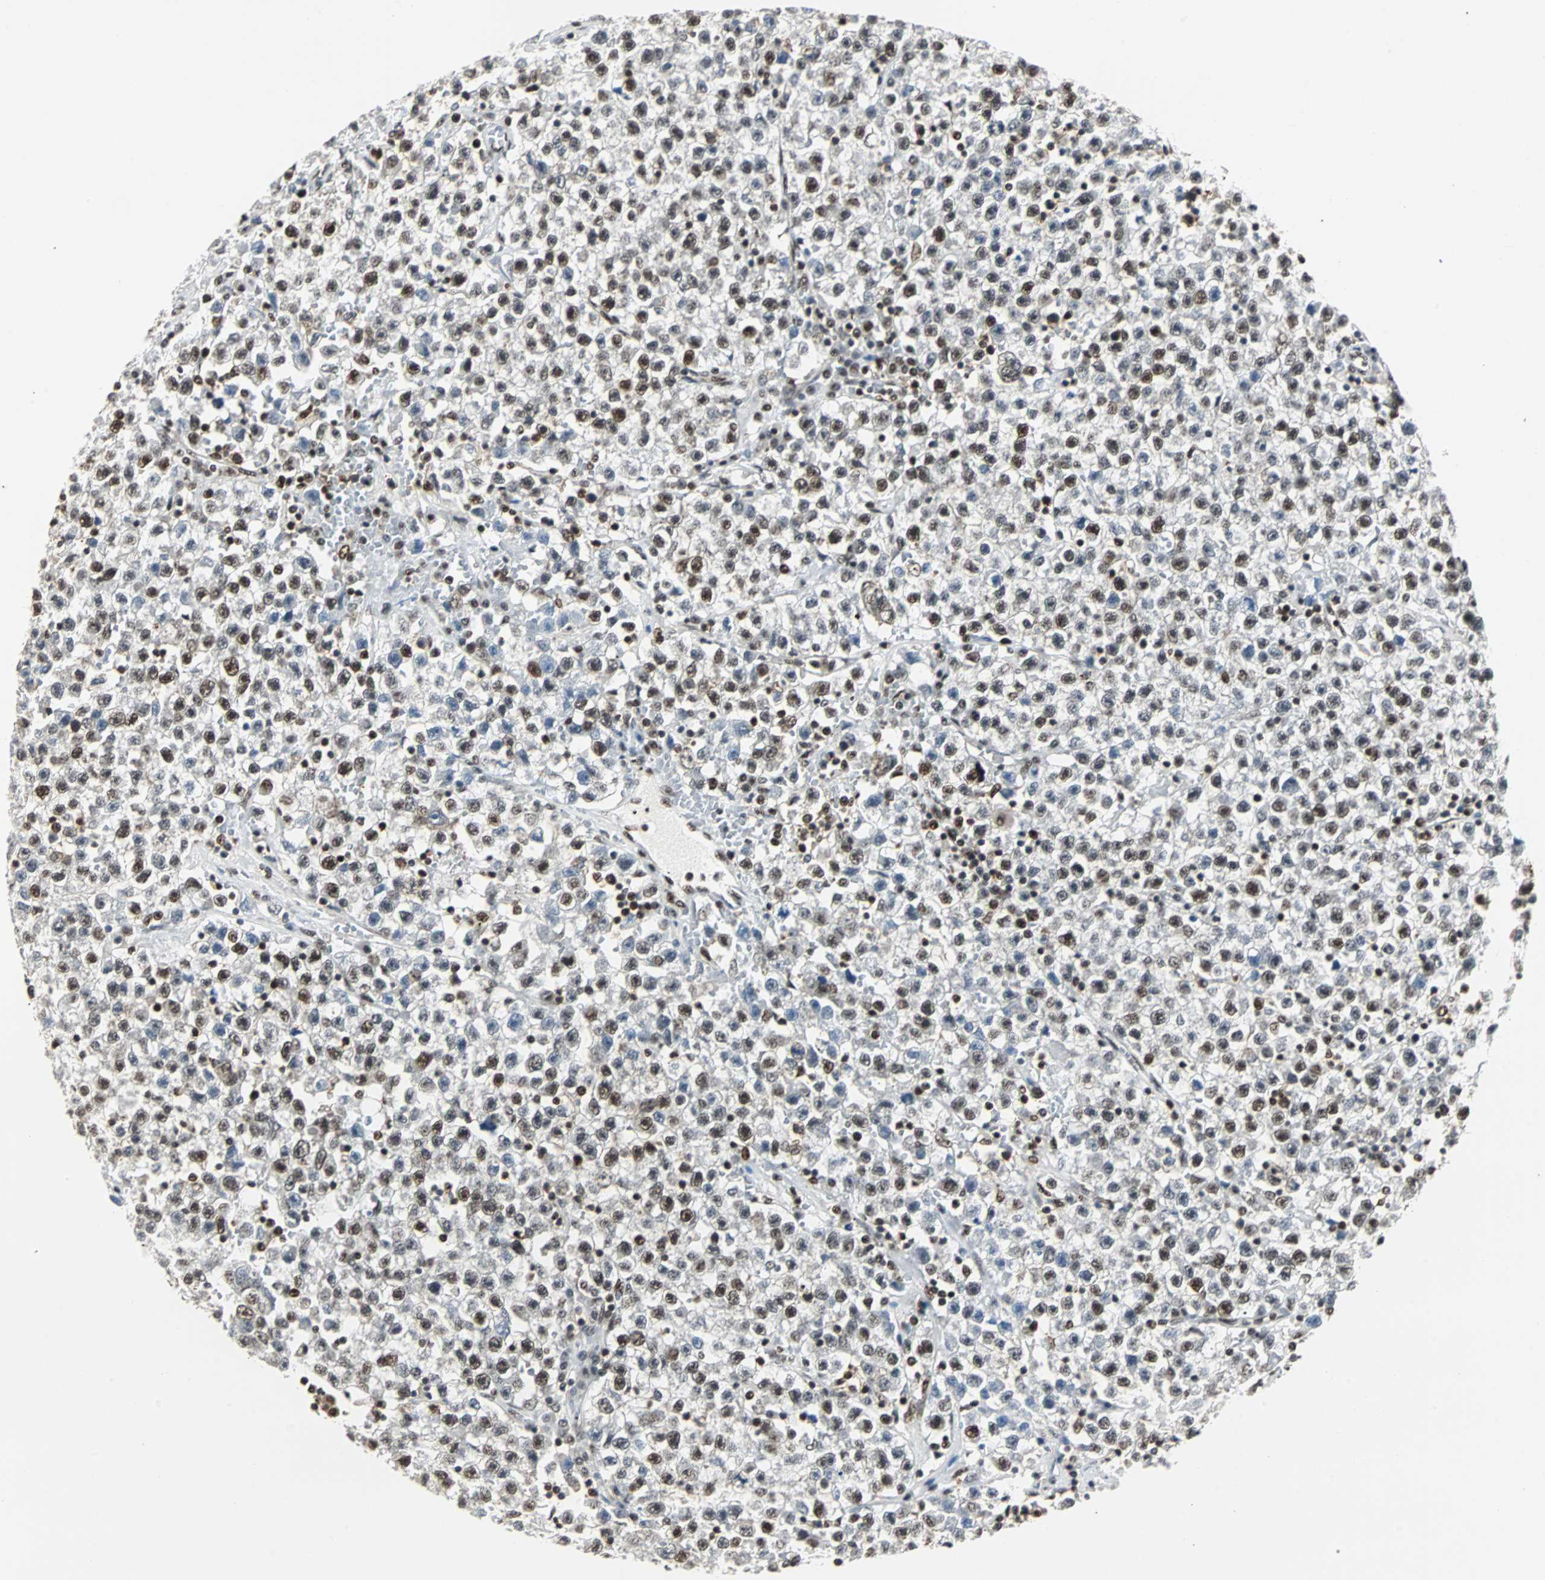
{"staining": {"intensity": "strong", "quantity": "25%-75%", "location": "nuclear"}, "tissue": "testis cancer", "cell_type": "Tumor cells", "image_type": "cancer", "snomed": [{"axis": "morphology", "description": "Seminoma, NOS"}, {"axis": "topography", "description": "Testis"}], "caption": "Immunohistochemistry histopathology image of human testis seminoma stained for a protein (brown), which demonstrates high levels of strong nuclear staining in about 25%-75% of tumor cells.", "gene": "XRCC4", "patient": {"sex": "male", "age": 22}}